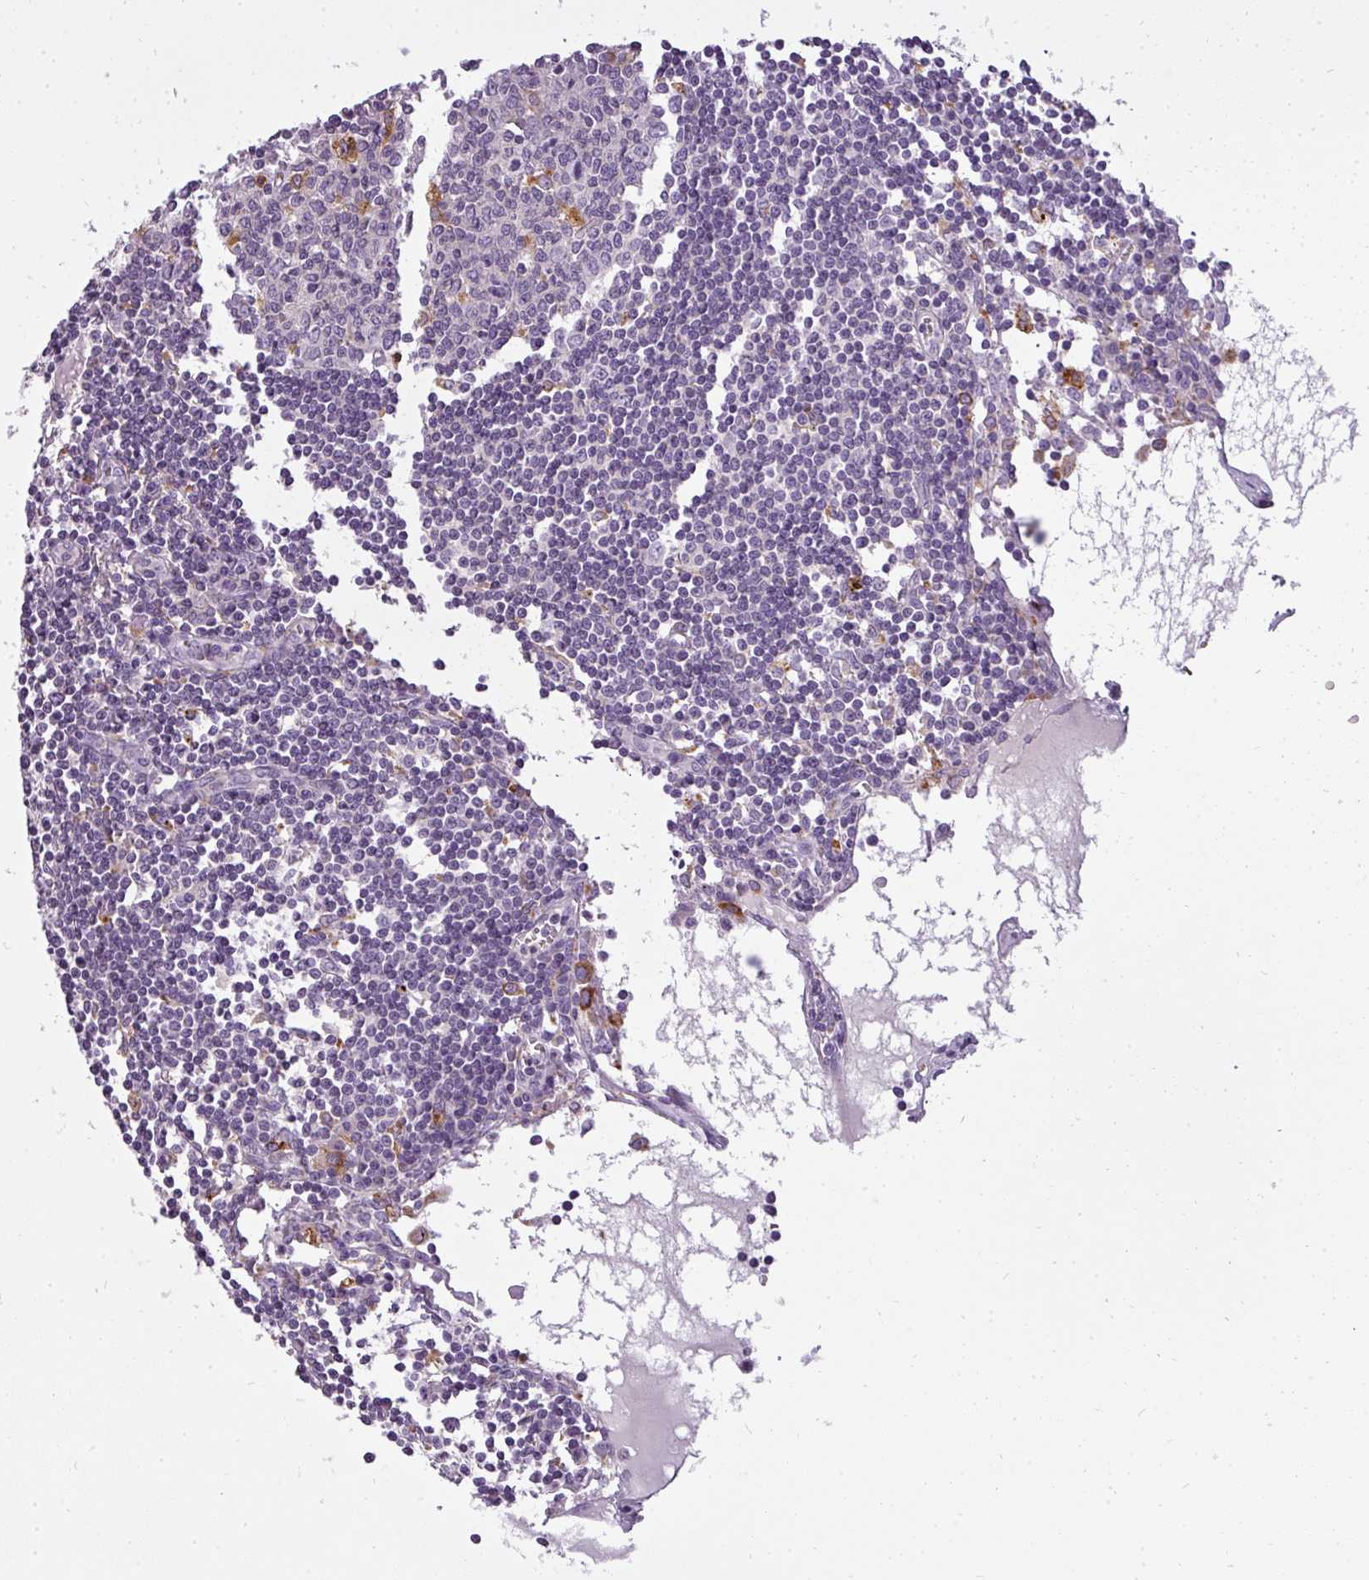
{"staining": {"intensity": "negative", "quantity": "none", "location": "none"}, "tissue": "lymph node", "cell_type": "Germinal center cells", "image_type": "normal", "snomed": [{"axis": "morphology", "description": "Normal tissue, NOS"}, {"axis": "topography", "description": "Lymph node"}], "caption": "Germinal center cells show no significant positivity in normal lymph node. (DAB (3,3'-diaminobenzidine) immunohistochemistry with hematoxylin counter stain).", "gene": "ATP6V1D", "patient": {"sex": "male", "age": 74}}